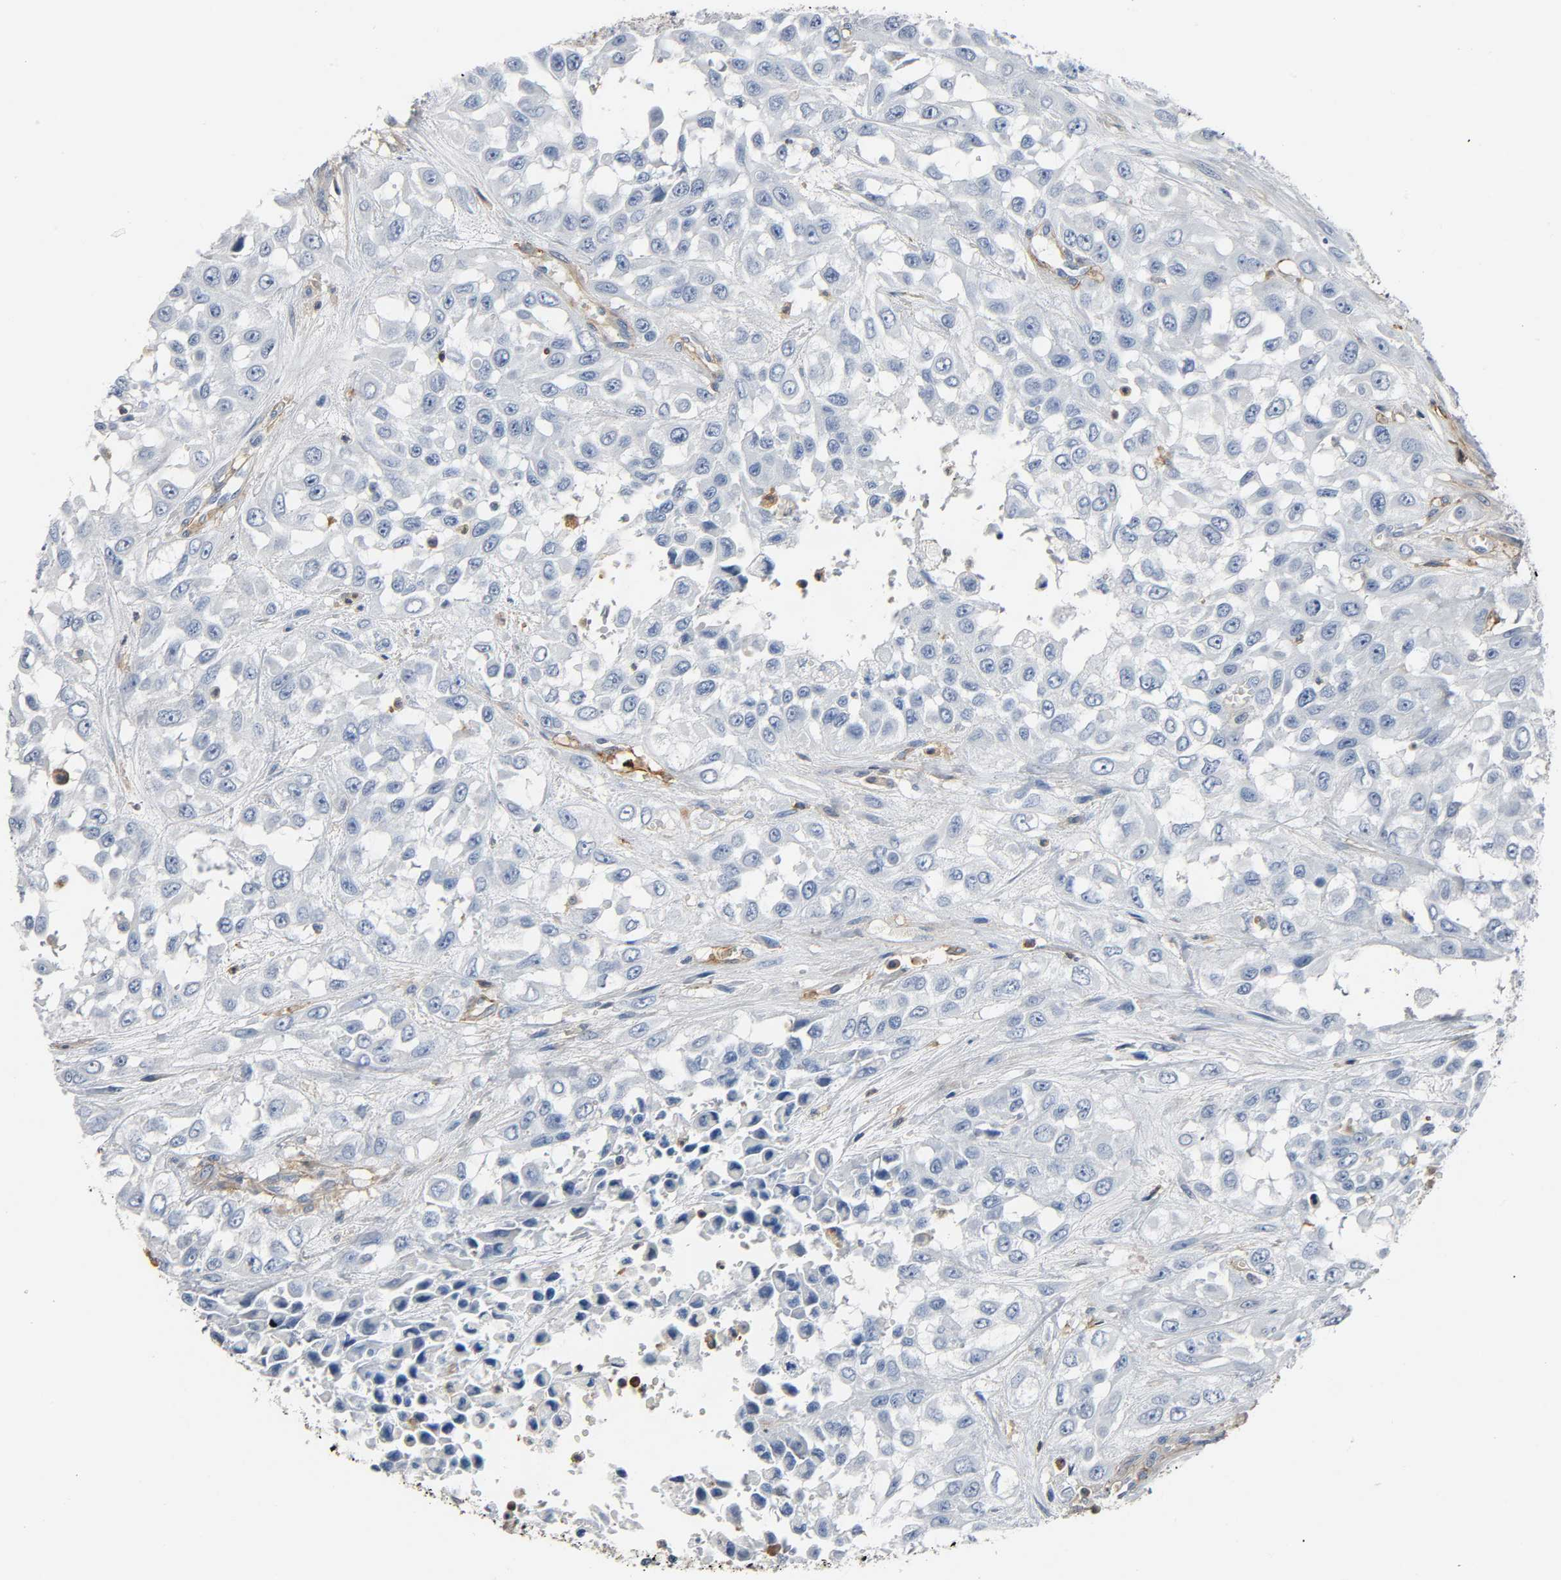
{"staining": {"intensity": "negative", "quantity": "none", "location": "none"}, "tissue": "urothelial cancer", "cell_type": "Tumor cells", "image_type": "cancer", "snomed": [{"axis": "morphology", "description": "Urothelial carcinoma, High grade"}, {"axis": "topography", "description": "Urinary bladder"}], "caption": "Immunohistochemistry (IHC) image of urothelial carcinoma (high-grade) stained for a protein (brown), which exhibits no positivity in tumor cells.", "gene": "ANPEP", "patient": {"sex": "male", "age": 57}}